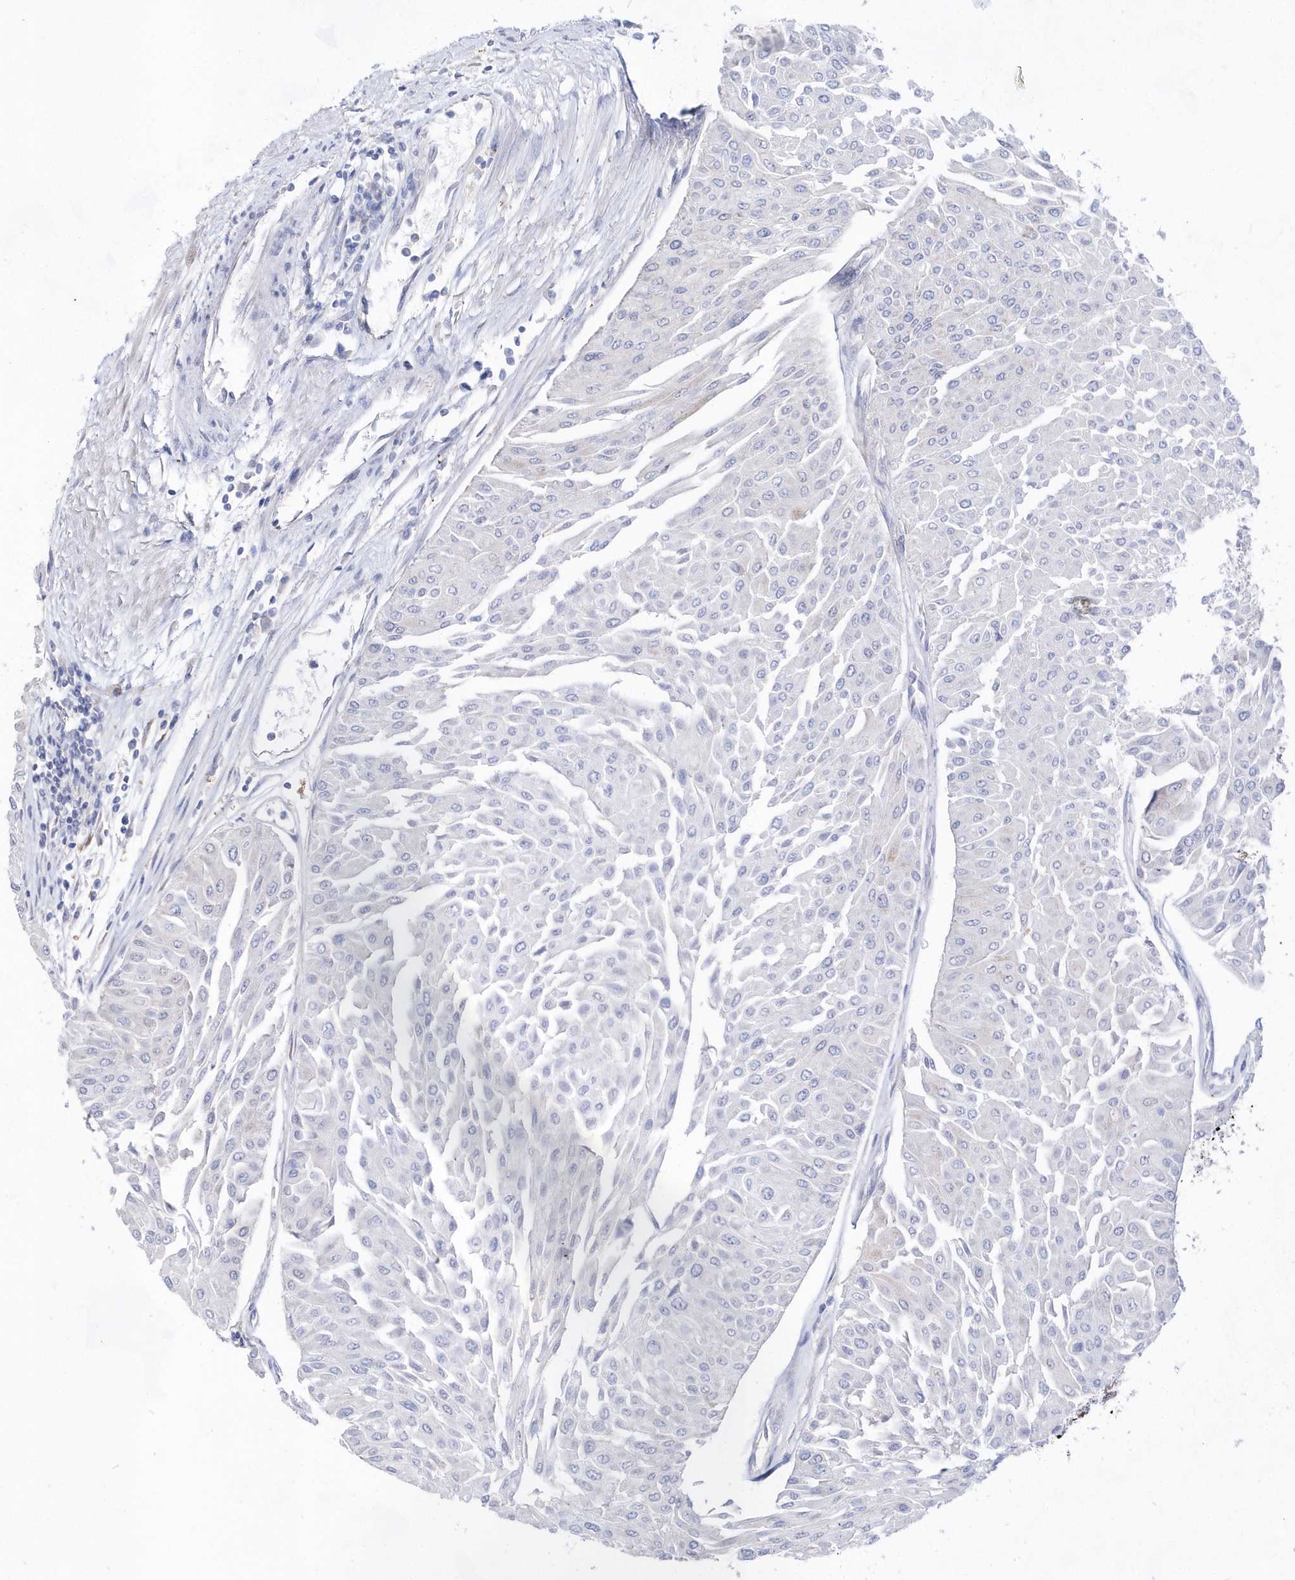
{"staining": {"intensity": "negative", "quantity": "none", "location": "none"}, "tissue": "urothelial cancer", "cell_type": "Tumor cells", "image_type": "cancer", "snomed": [{"axis": "morphology", "description": "Urothelial carcinoma, Low grade"}, {"axis": "topography", "description": "Urinary bladder"}], "caption": "DAB (3,3'-diaminobenzidine) immunohistochemical staining of low-grade urothelial carcinoma reveals no significant positivity in tumor cells.", "gene": "BDH2", "patient": {"sex": "male", "age": 67}}